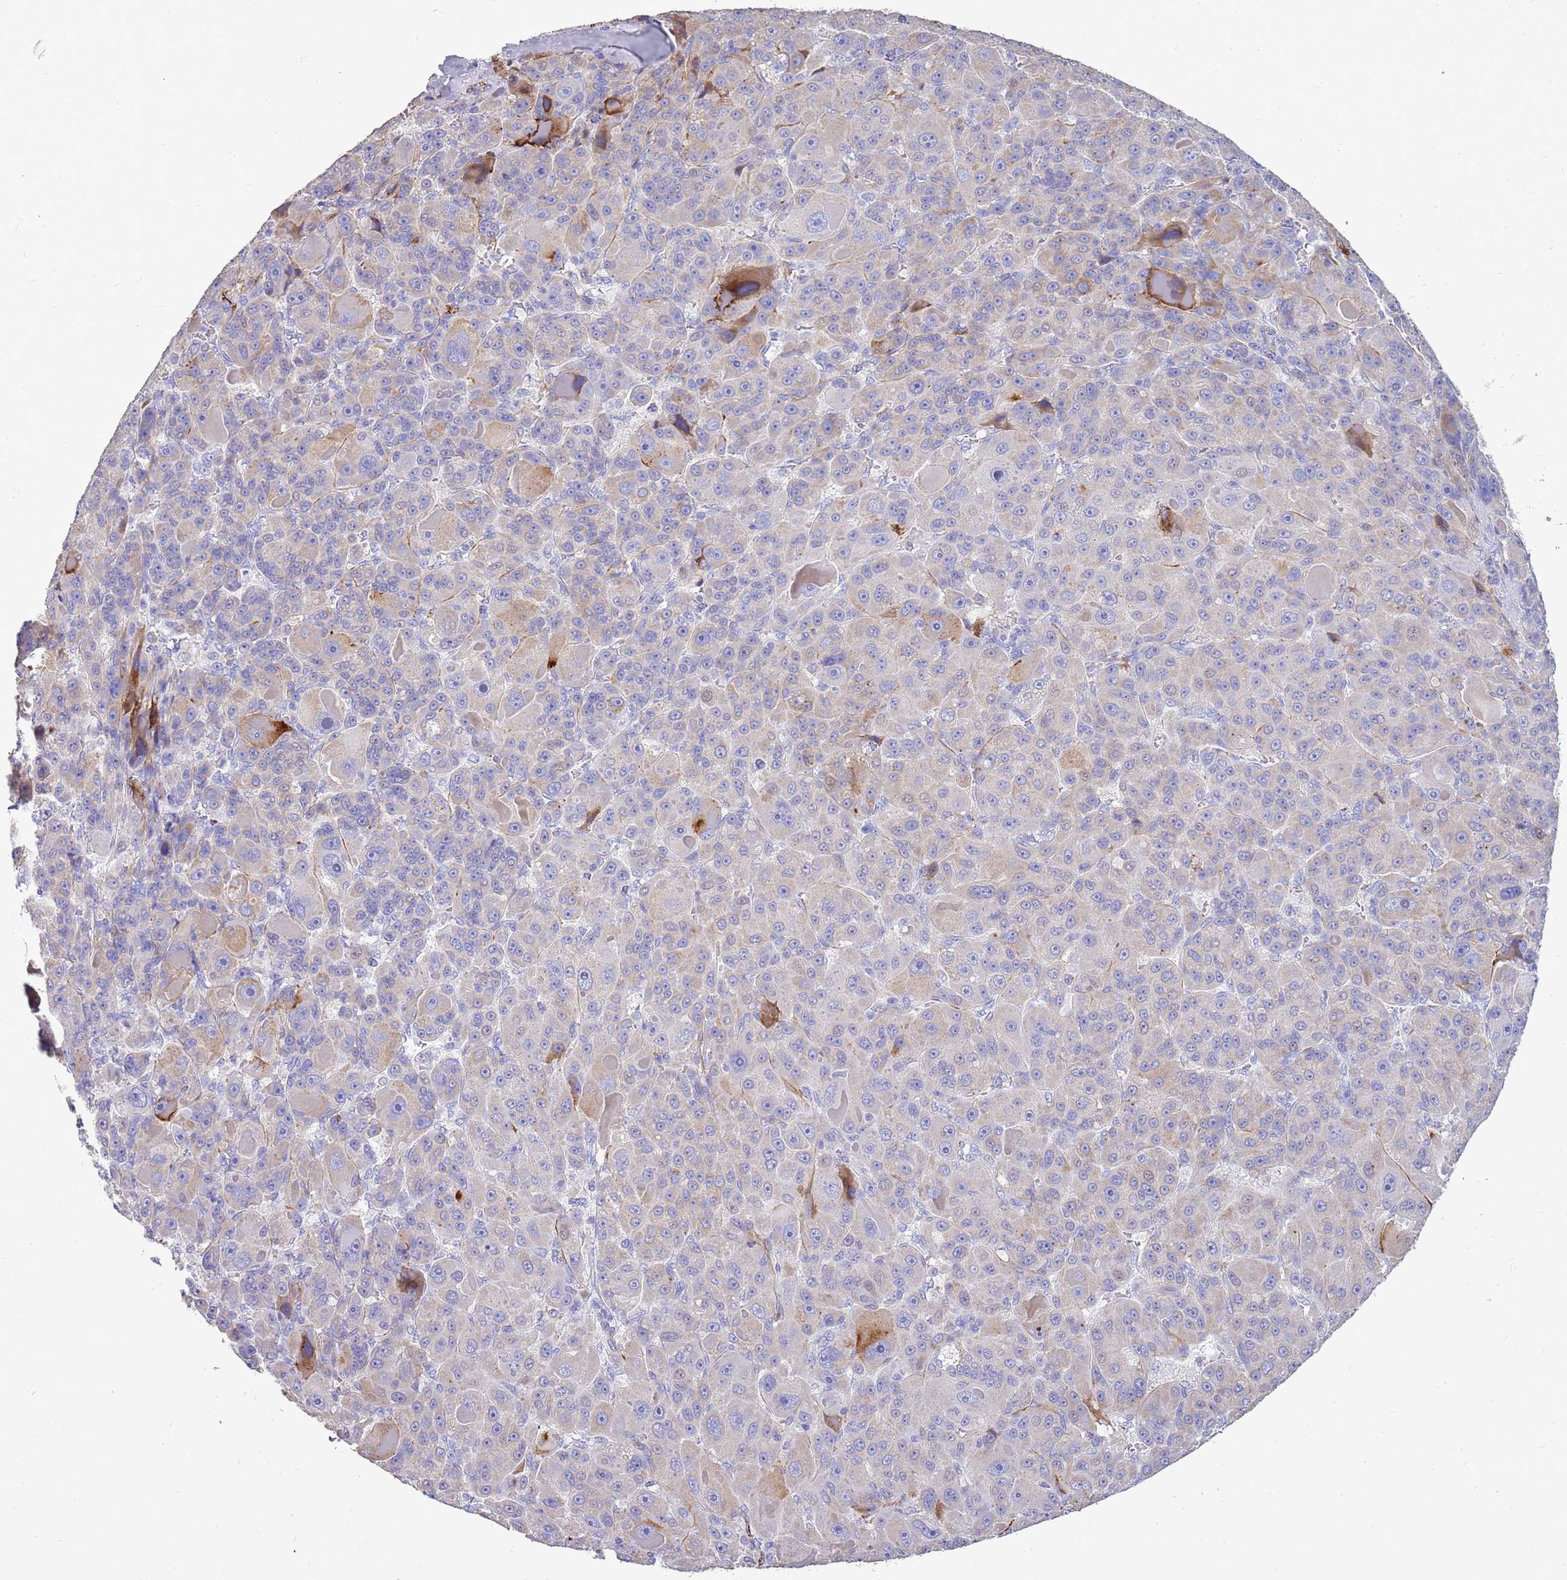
{"staining": {"intensity": "strong", "quantity": "<25%", "location": "cytoplasmic/membranous"}, "tissue": "liver cancer", "cell_type": "Tumor cells", "image_type": "cancer", "snomed": [{"axis": "morphology", "description": "Carcinoma, Hepatocellular, NOS"}, {"axis": "topography", "description": "Liver"}], "caption": "Immunohistochemistry (IHC) micrograph of human liver cancer (hepatocellular carcinoma) stained for a protein (brown), which demonstrates medium levels of strong cytoplasmic/membranous staining in approximately <25% of tumor cells.", "gene": "ZDHHC1", "patient": {"sex": "male", "age": 76}}